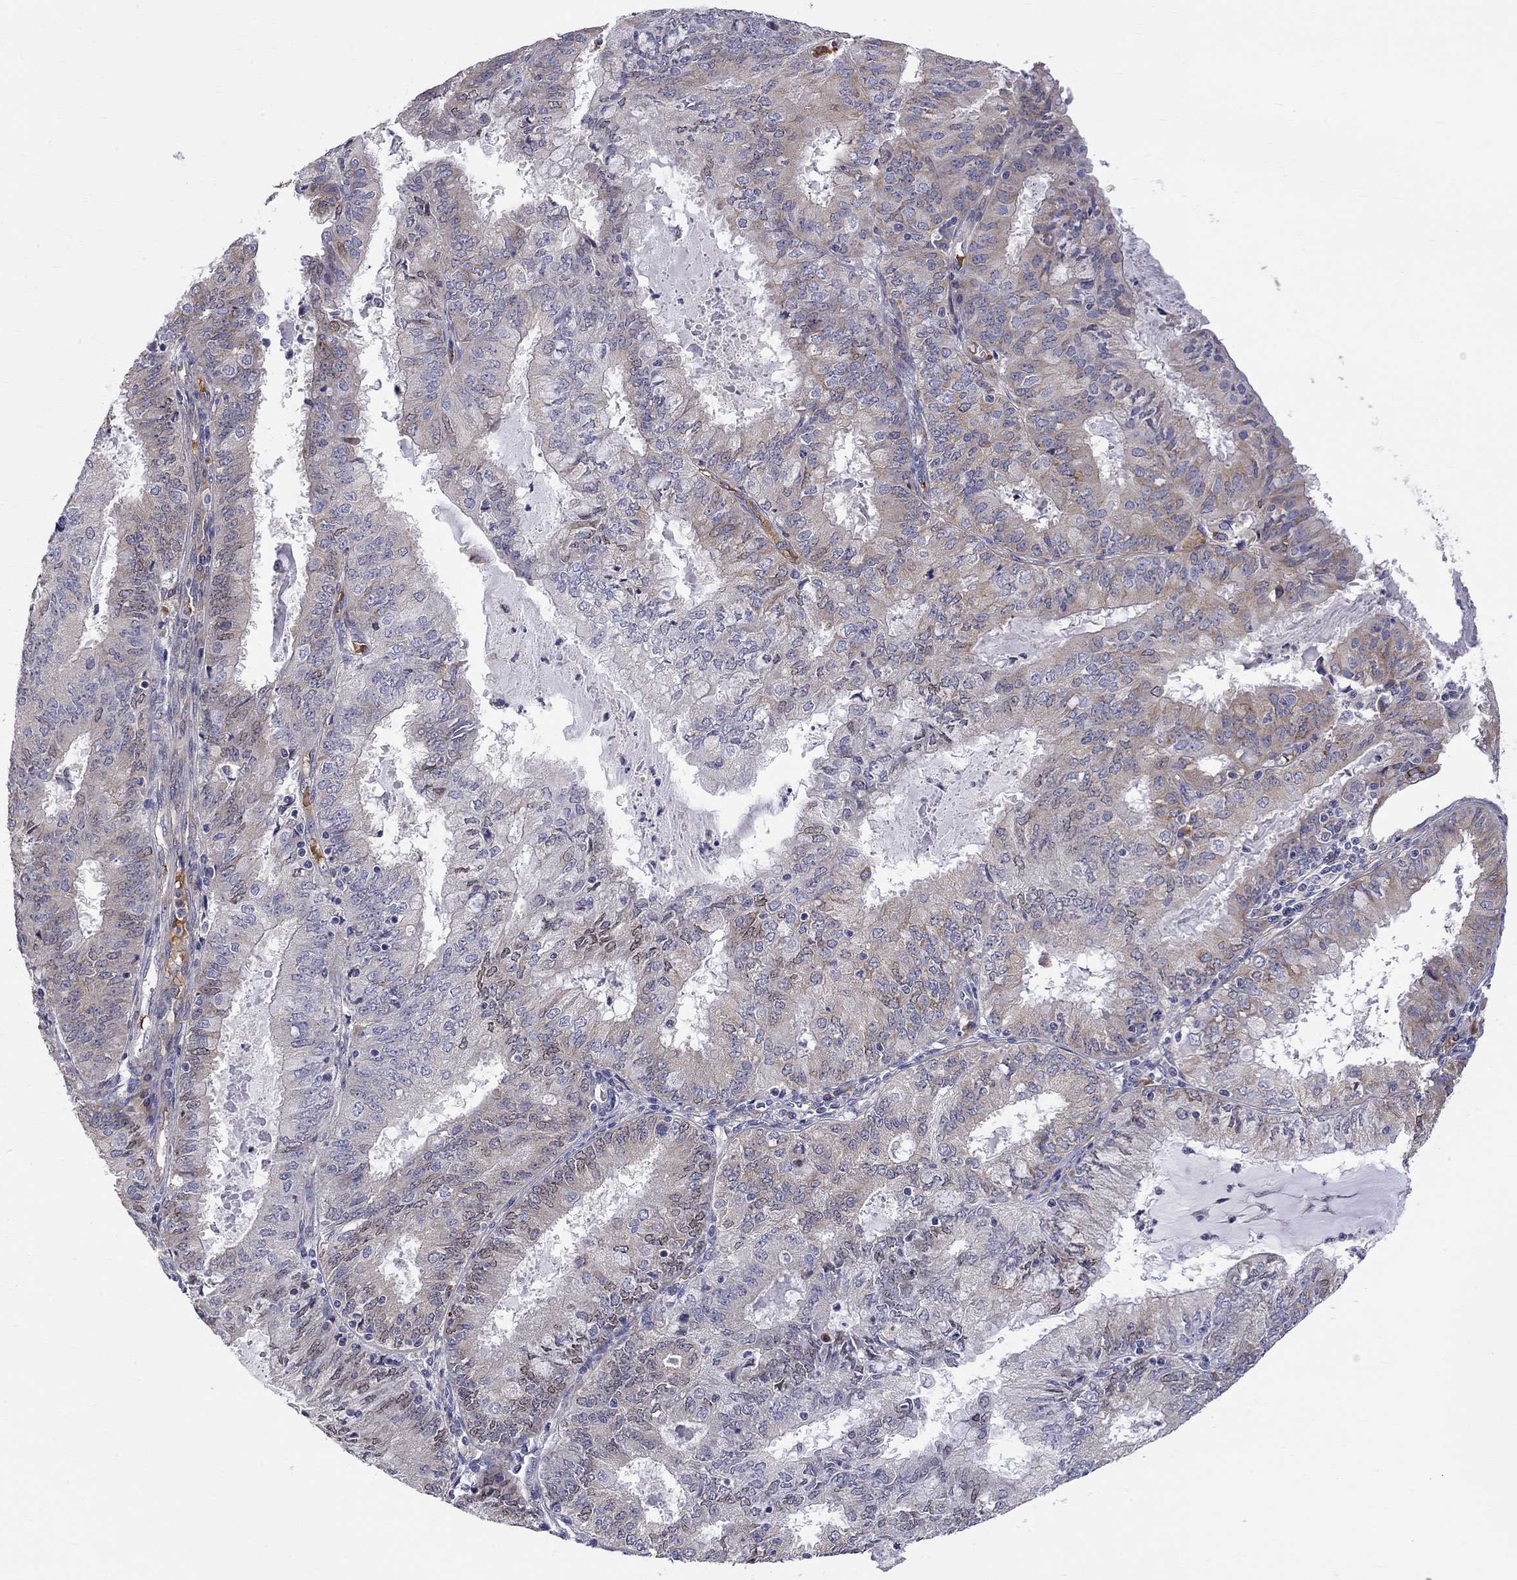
{"staining": {"intensity": "moderate", "quantity": "<25%", "location": "cytoplasmic/membranous"}, "tissue": "endometrial cancer", "cell_type": "Tumor cells", "image_type": "cancer", "snomed": [{"axis": "morphology", "description": "Adenocarcinoma, NOS"}, {"axis": "topography", "description": "Endometrium"}], "caption": "Moderate cytoplasmic/membranous positivity is seen in about <25% of tumor cells in endometrial cancer (adenocarcinoma).", "gene": "CASTOR1", "patient": {"sex": "female", "age": 57}}